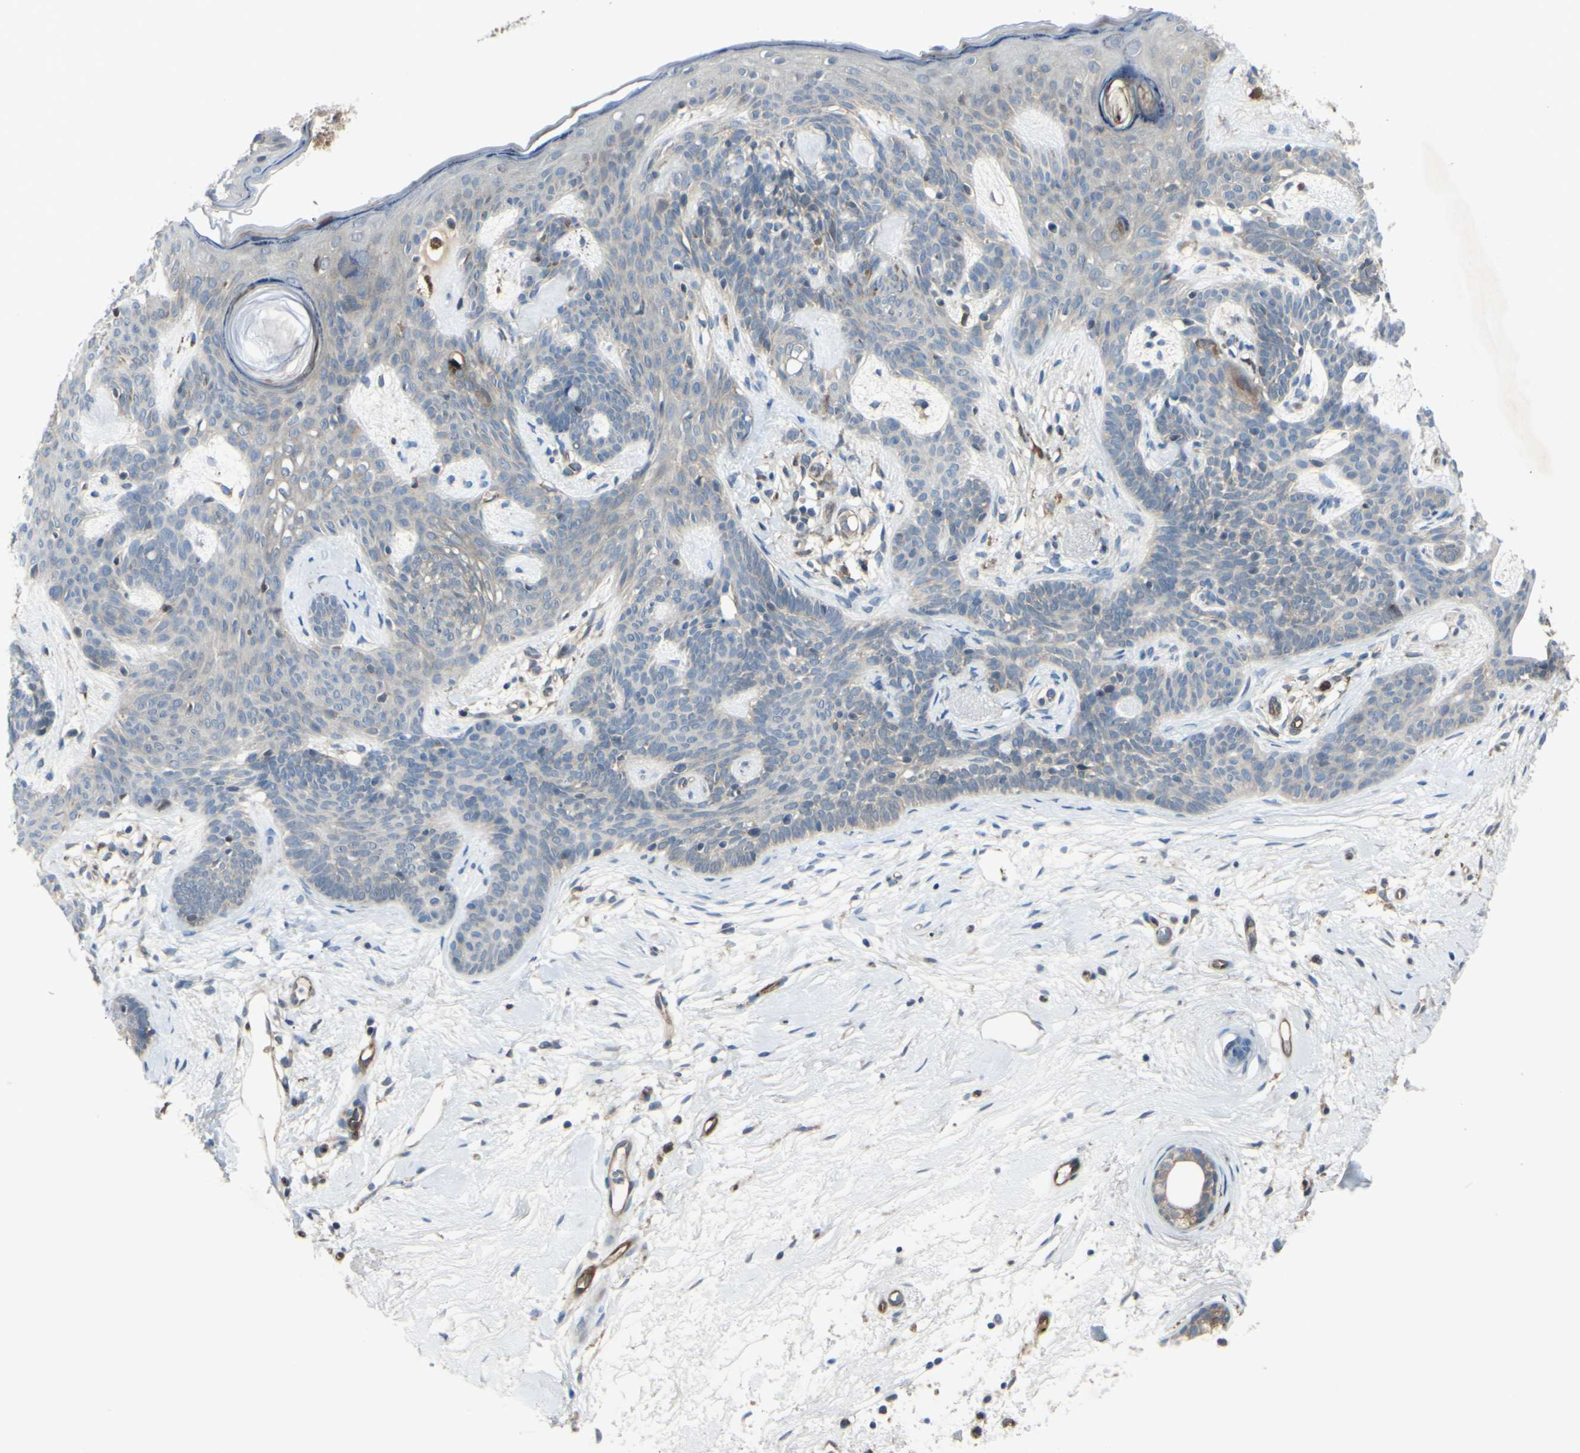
{"staining": {"intensity": "negative", "quantity": "none", "location": "none"}, "tissue": "skin cancer", "cell_type": "Tumor cells", "image_type": "cancer", "snomed": [{"axis": "morphology", "description": "Developmental malformation"}, {"axis": "morphology", "description": "Basal cell carcinoma"}, {"axis": "topography", "description": "Skin"}], "caption": "This is an IHC photomicrograph of skin cancer (basal cell carcinoma). There is no expression in tumor cells.", "gene": "IGSF9B", "patient": {"sex": "female", "age": 62}}